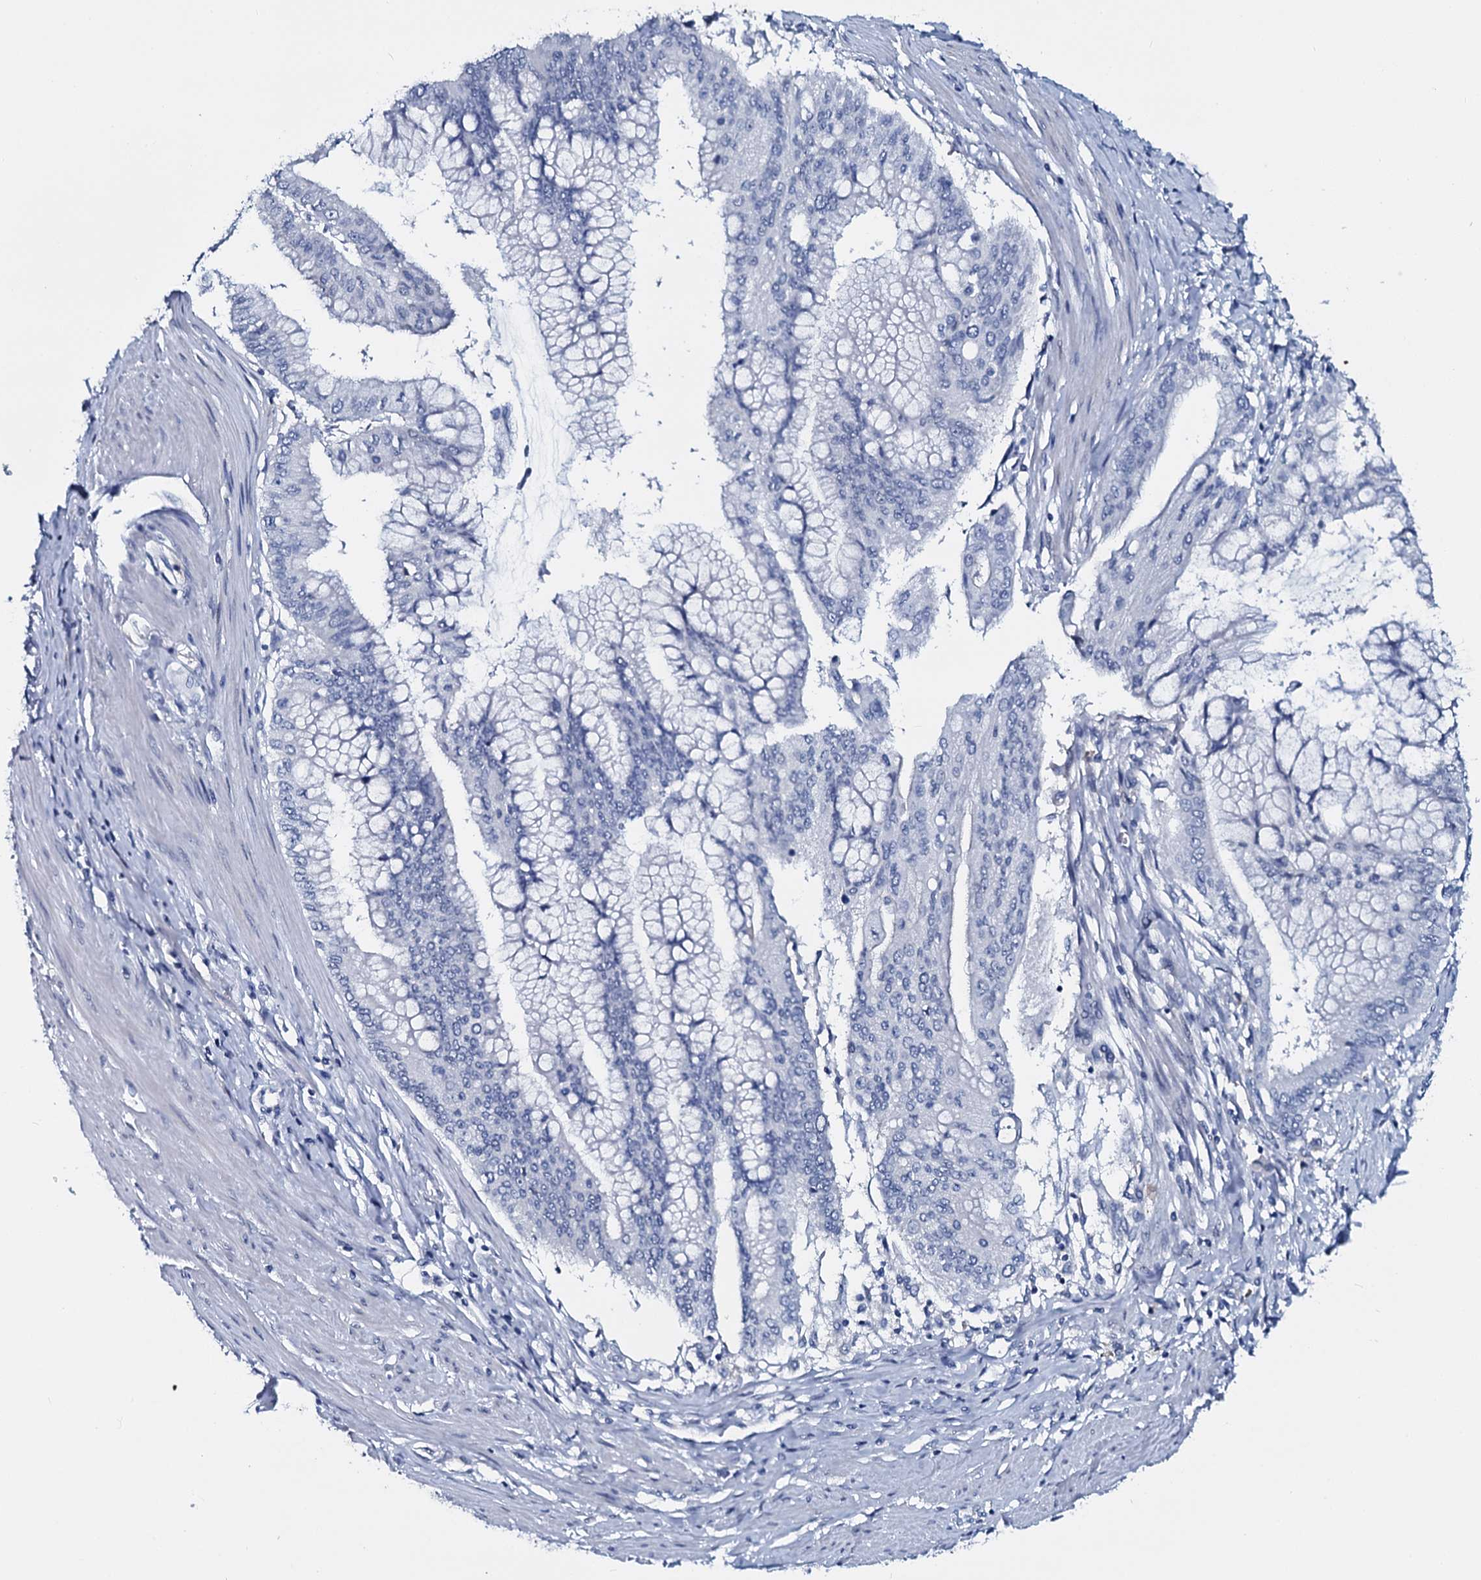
{"staining": {"intensity": "negative", "quantity": "none", "location": "none"}, "tissue": "pancreatic cancer", "cell_type": "Tumor cells", "image_type": "cancer", "snomed": [{"axis": "morphology", "description": "Adenocarcinoma, NOS"}, {"axis": "topography", "description": "Pancreas"}], "caption": "The image demonstrates no staining of tumor cells in adenocarcinoma (pancreatic).", "gene": "SLC4A7", "patient": {"sex": "male", "age": 46}}